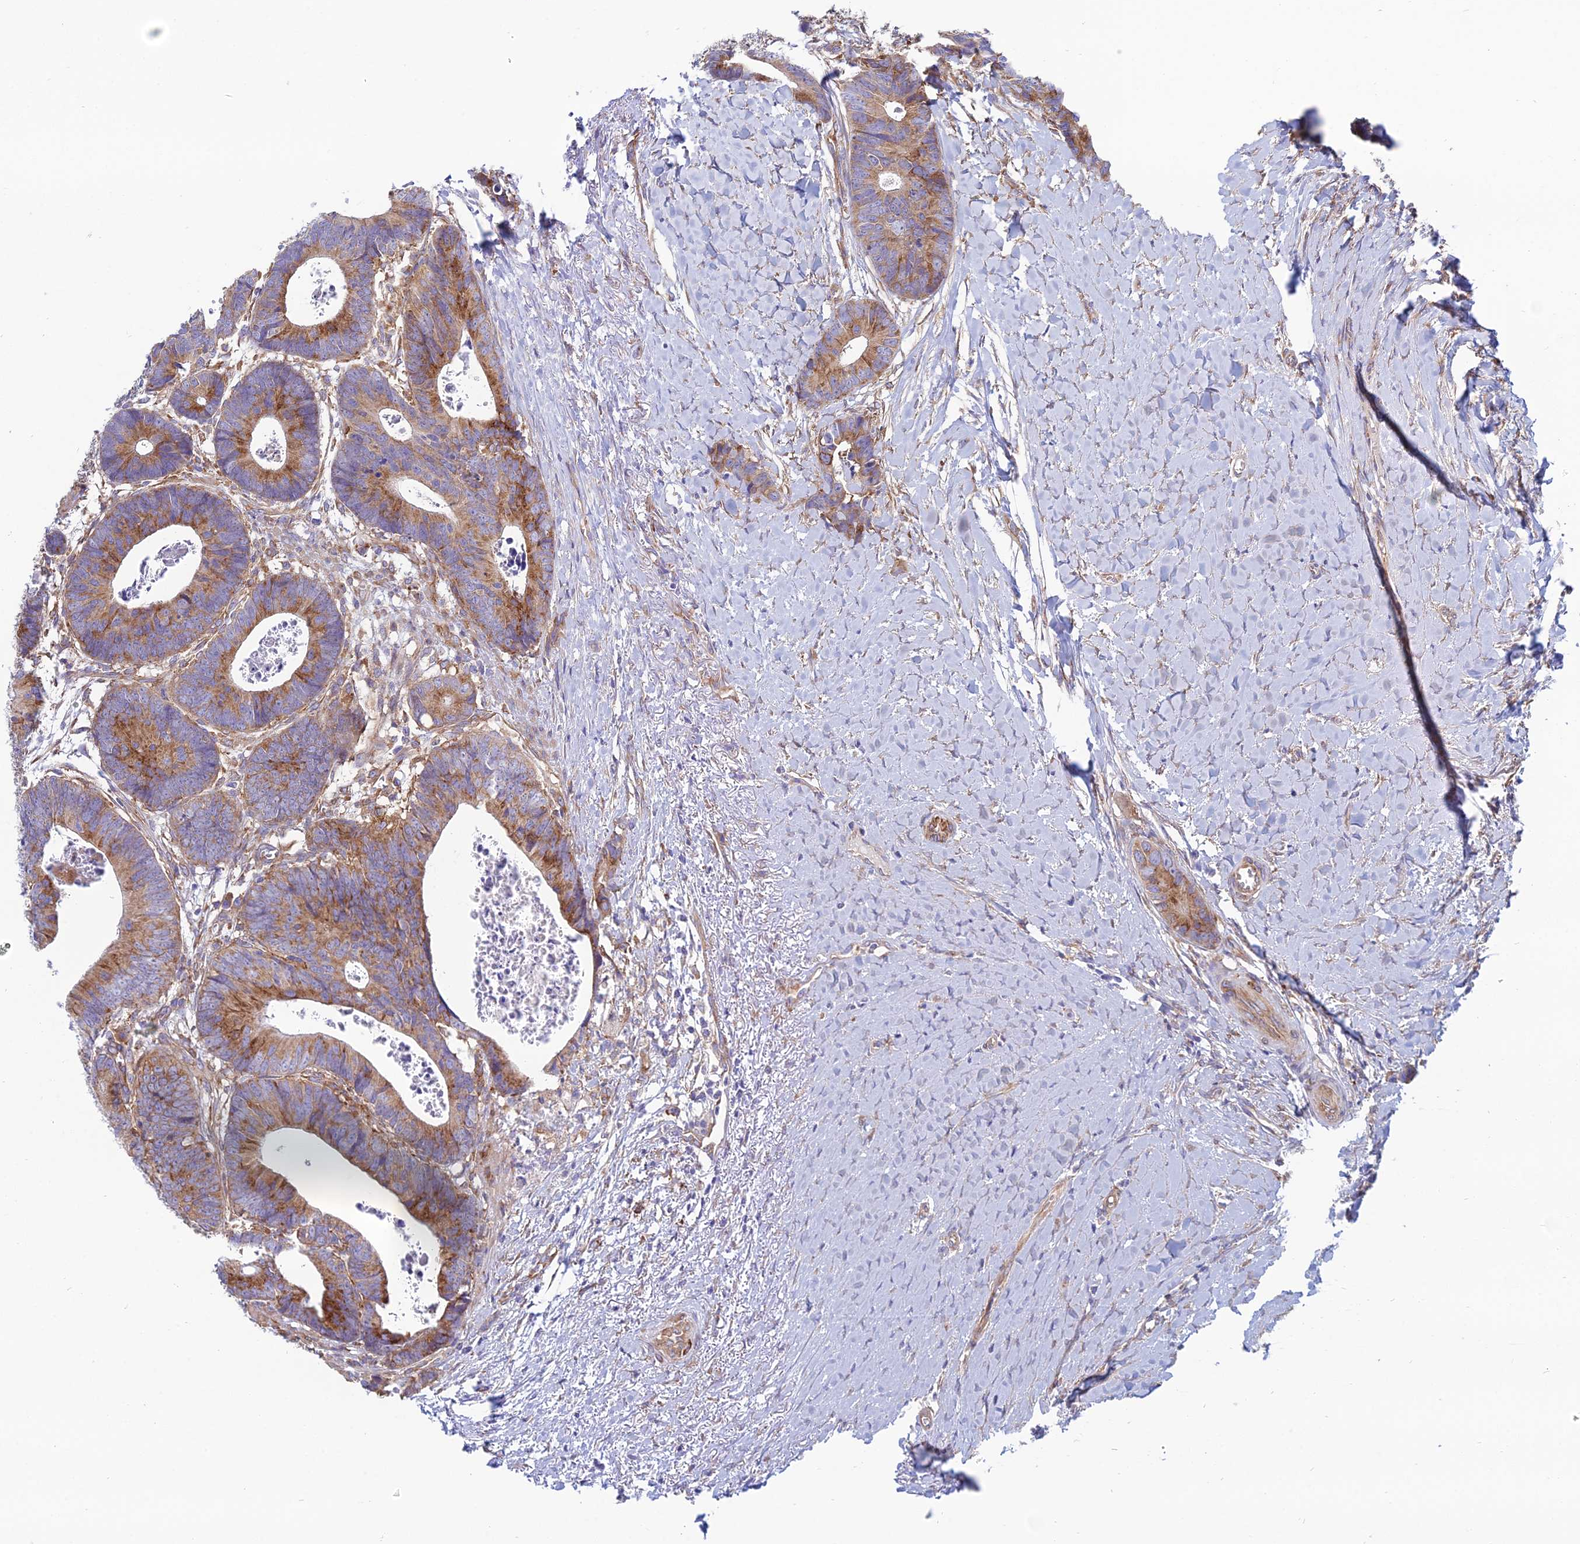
{"staining": {"intensity": "strong", "quantity": ">75%", "location": "cytoplasmic/membranous"}, "tissue": "colorectal cancer", "cell_type": "Tumor cells", "image_type": "cancer", "snomed": [{"axis": "morphology", "description": "Adenocarcinoma, NOS"}, {"axis": "topography", "description": "Colon"}], "caption": "Protein analysis of colorectal cancer tissue shows strong cytoplasmic/membranous expression in approximately >75% of tumor cells.", "gene": "TXLNA", "patient": {"sex": "female", "age": 57}}